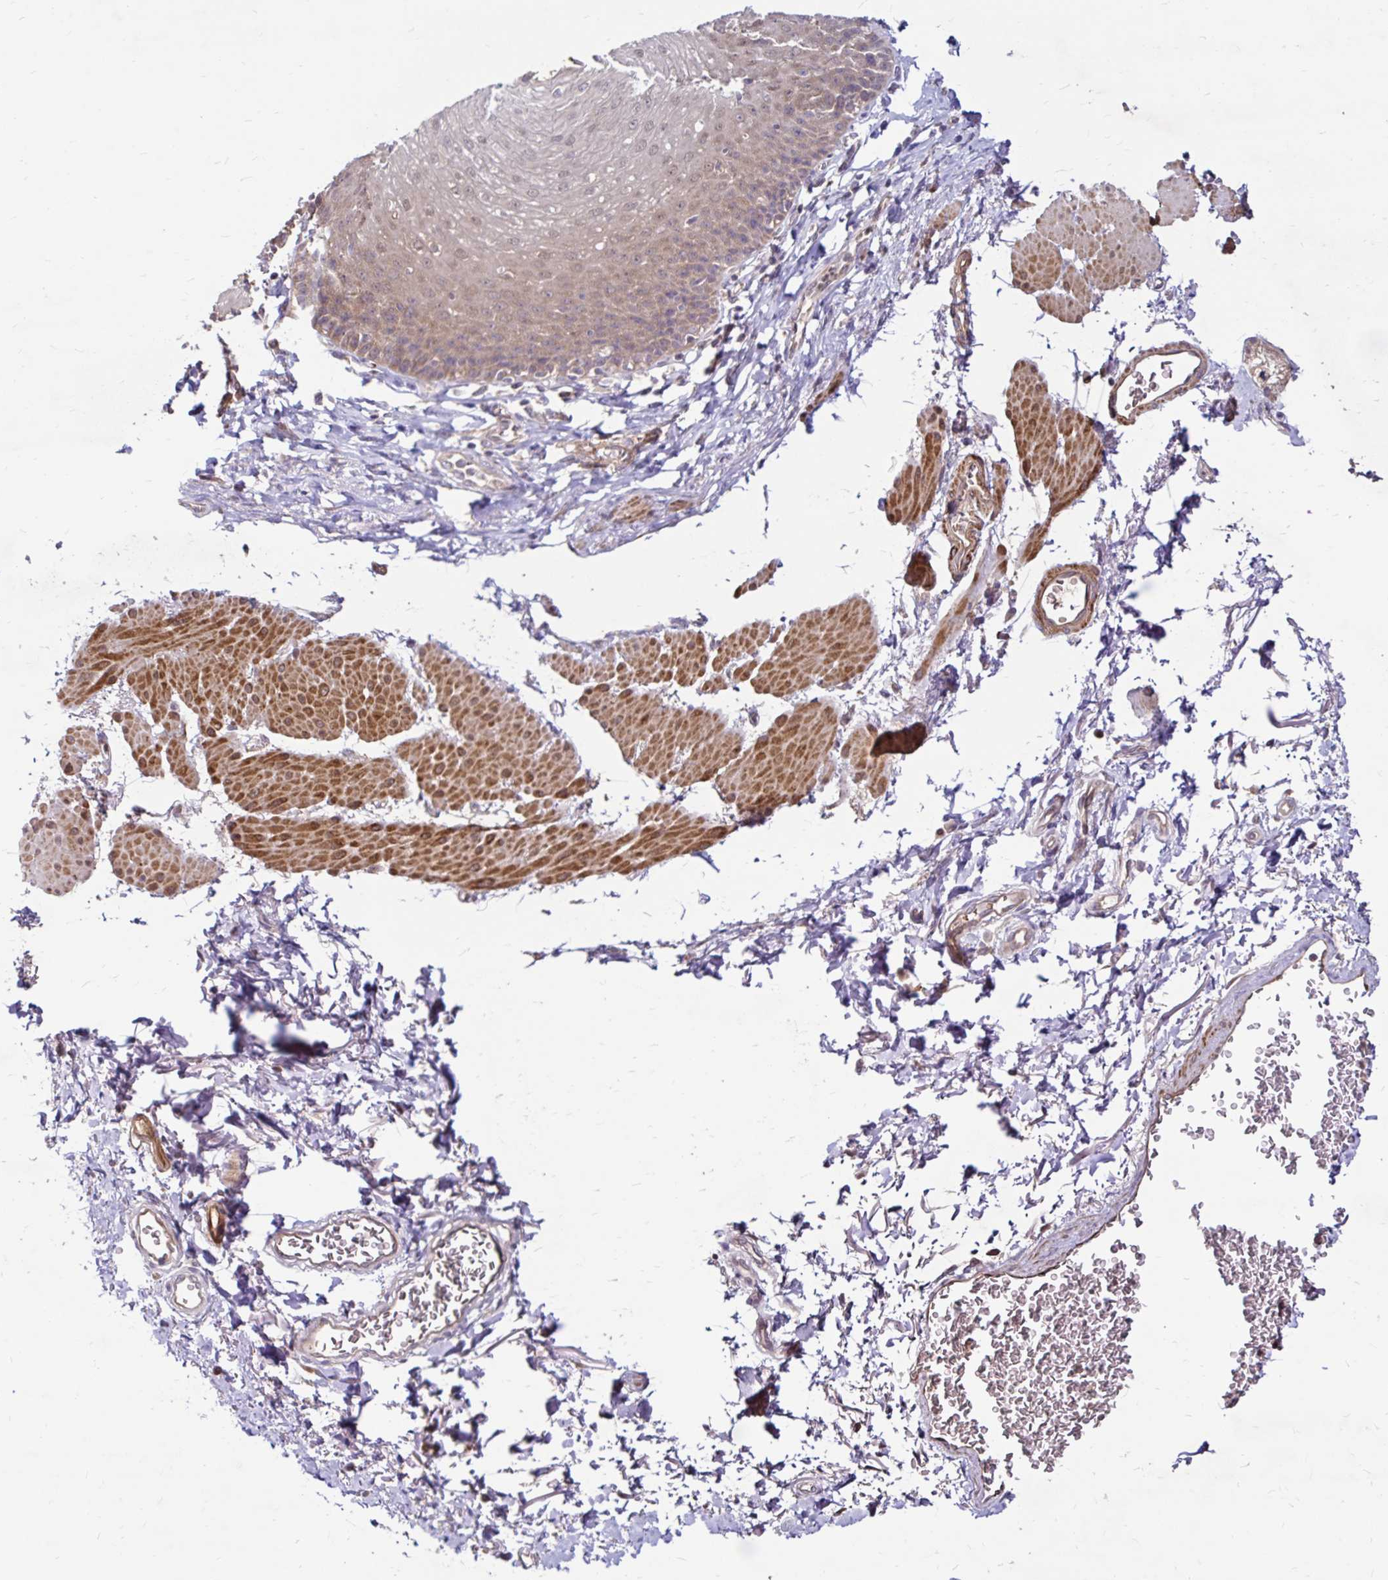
{"staining": {"intensity": "weak", "quantity": "25%-75%", "location": "cytoplasmic/membranous,nuclear"}, "tissue": "esophagus", "cell_type": "Squamous epithelial cells", "image_type": "normal", "snomed": [{"axis": "morphology", "description": "Normal tissue, NOS"}, {"axis": "topography", "description": "Esophagus"}], "caption": "Approximately 25%-75% of squamous epithelial cells in benign esophagus demonstrate weak cytoplasmic/membranous,nuclear protein staining as visualized by brown immunohistochemical staining.", "gene": "ARHGEF37", "patient": {"sex": "female", "age": 81}}